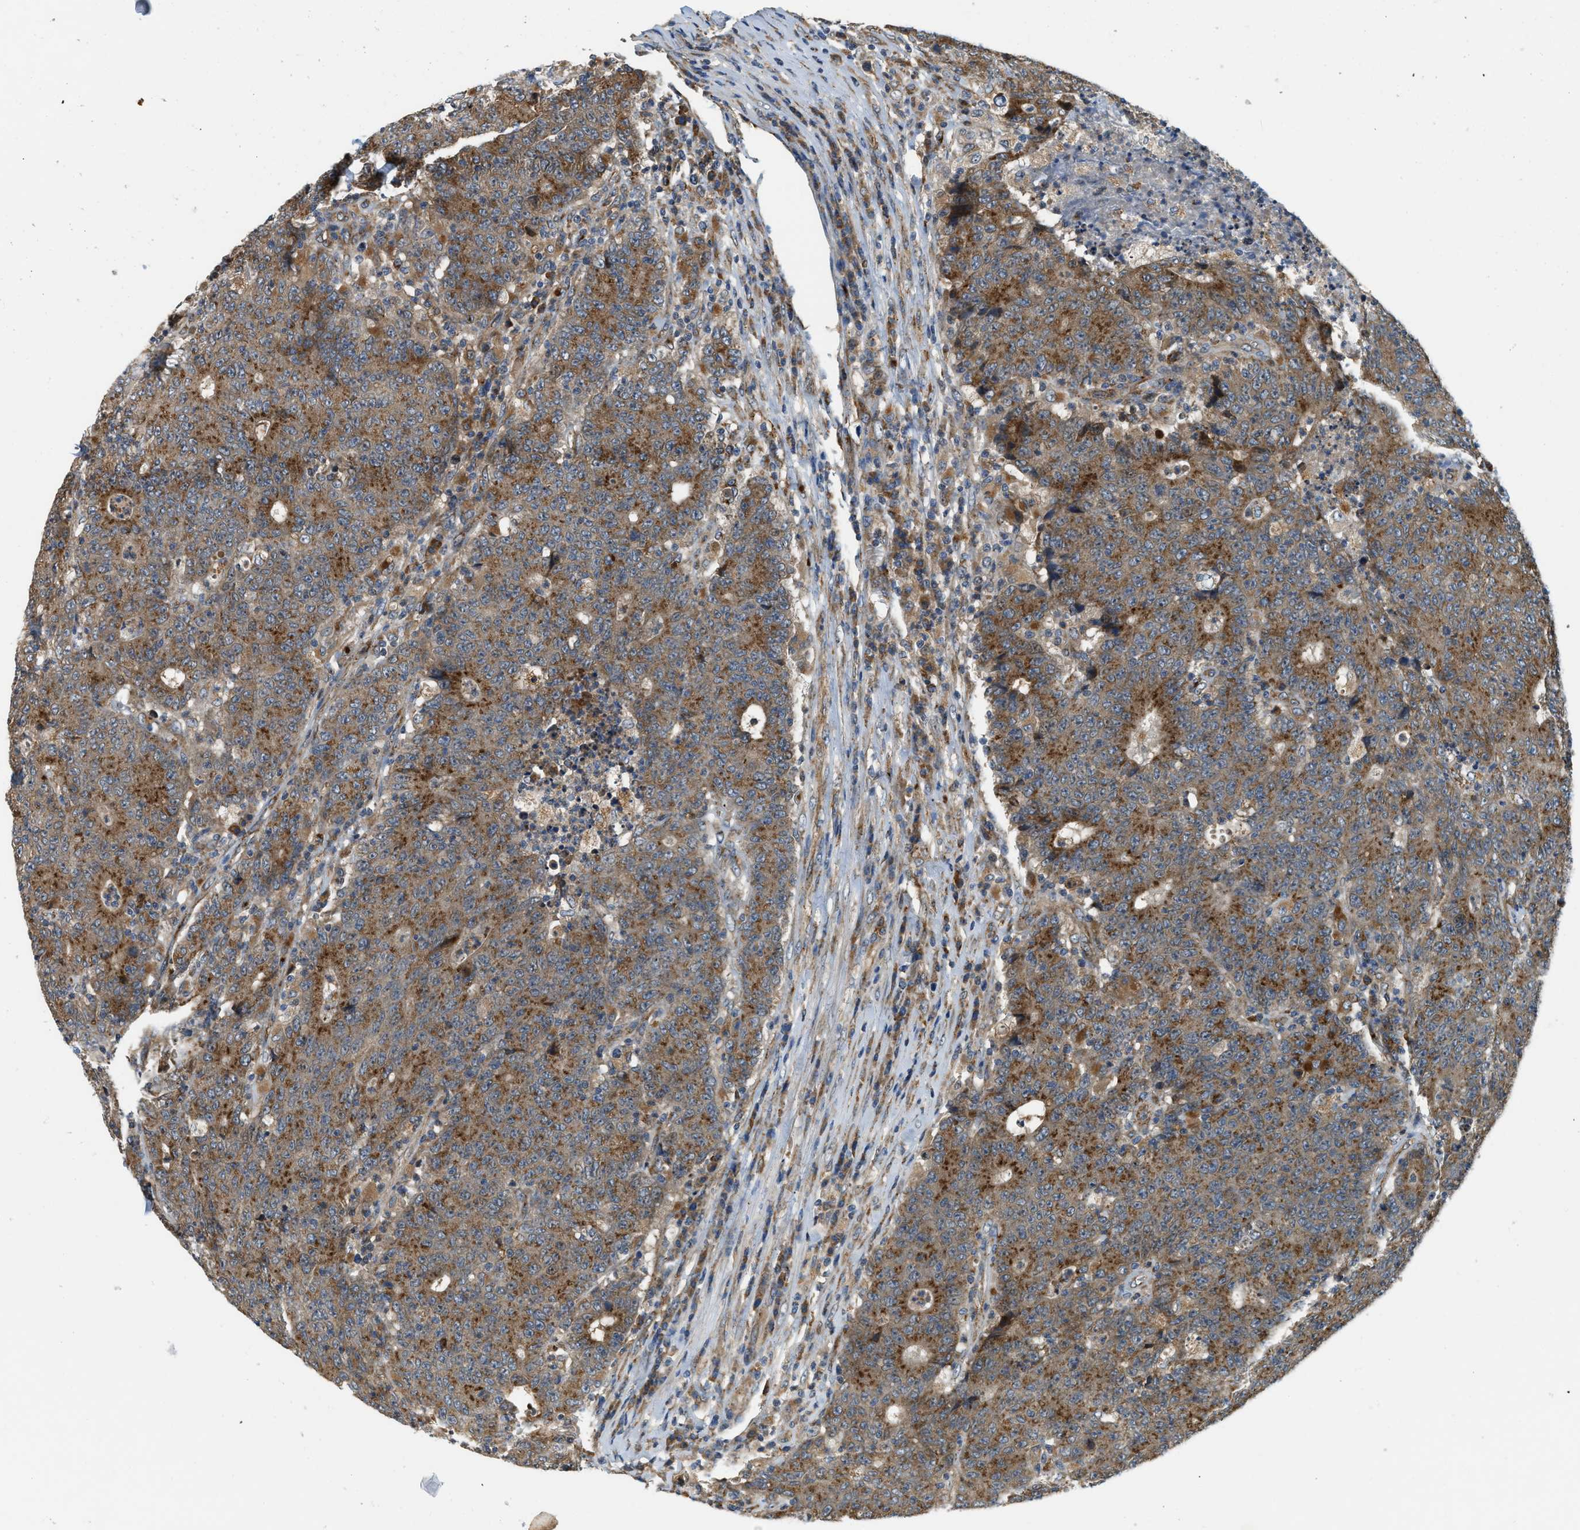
{"staining": {"intensity": "moderate", "quantity": ">75%", "location": "cytoplasmic/membranous"}, "tissue": "colorectal cancer", "cell_type": "Tumor cells", "image_type": "cancer", "snomed": [{"axis": "morphology", "description": "Normal tissue, NOS"}, {"axis": "morphology", "description": "Adenocarcinoma, NOS"}, {"axis": "topography", "description": "Colon"}], "caption": "There is medium levels of moderate cytoplasmic/membranous expression in tumor cells of colorectal cancer, as demonstrated by immunohistochemical staining (brown color).", "gene": "STARD3NL", "patient": {"sex": "female", "age": 75}}